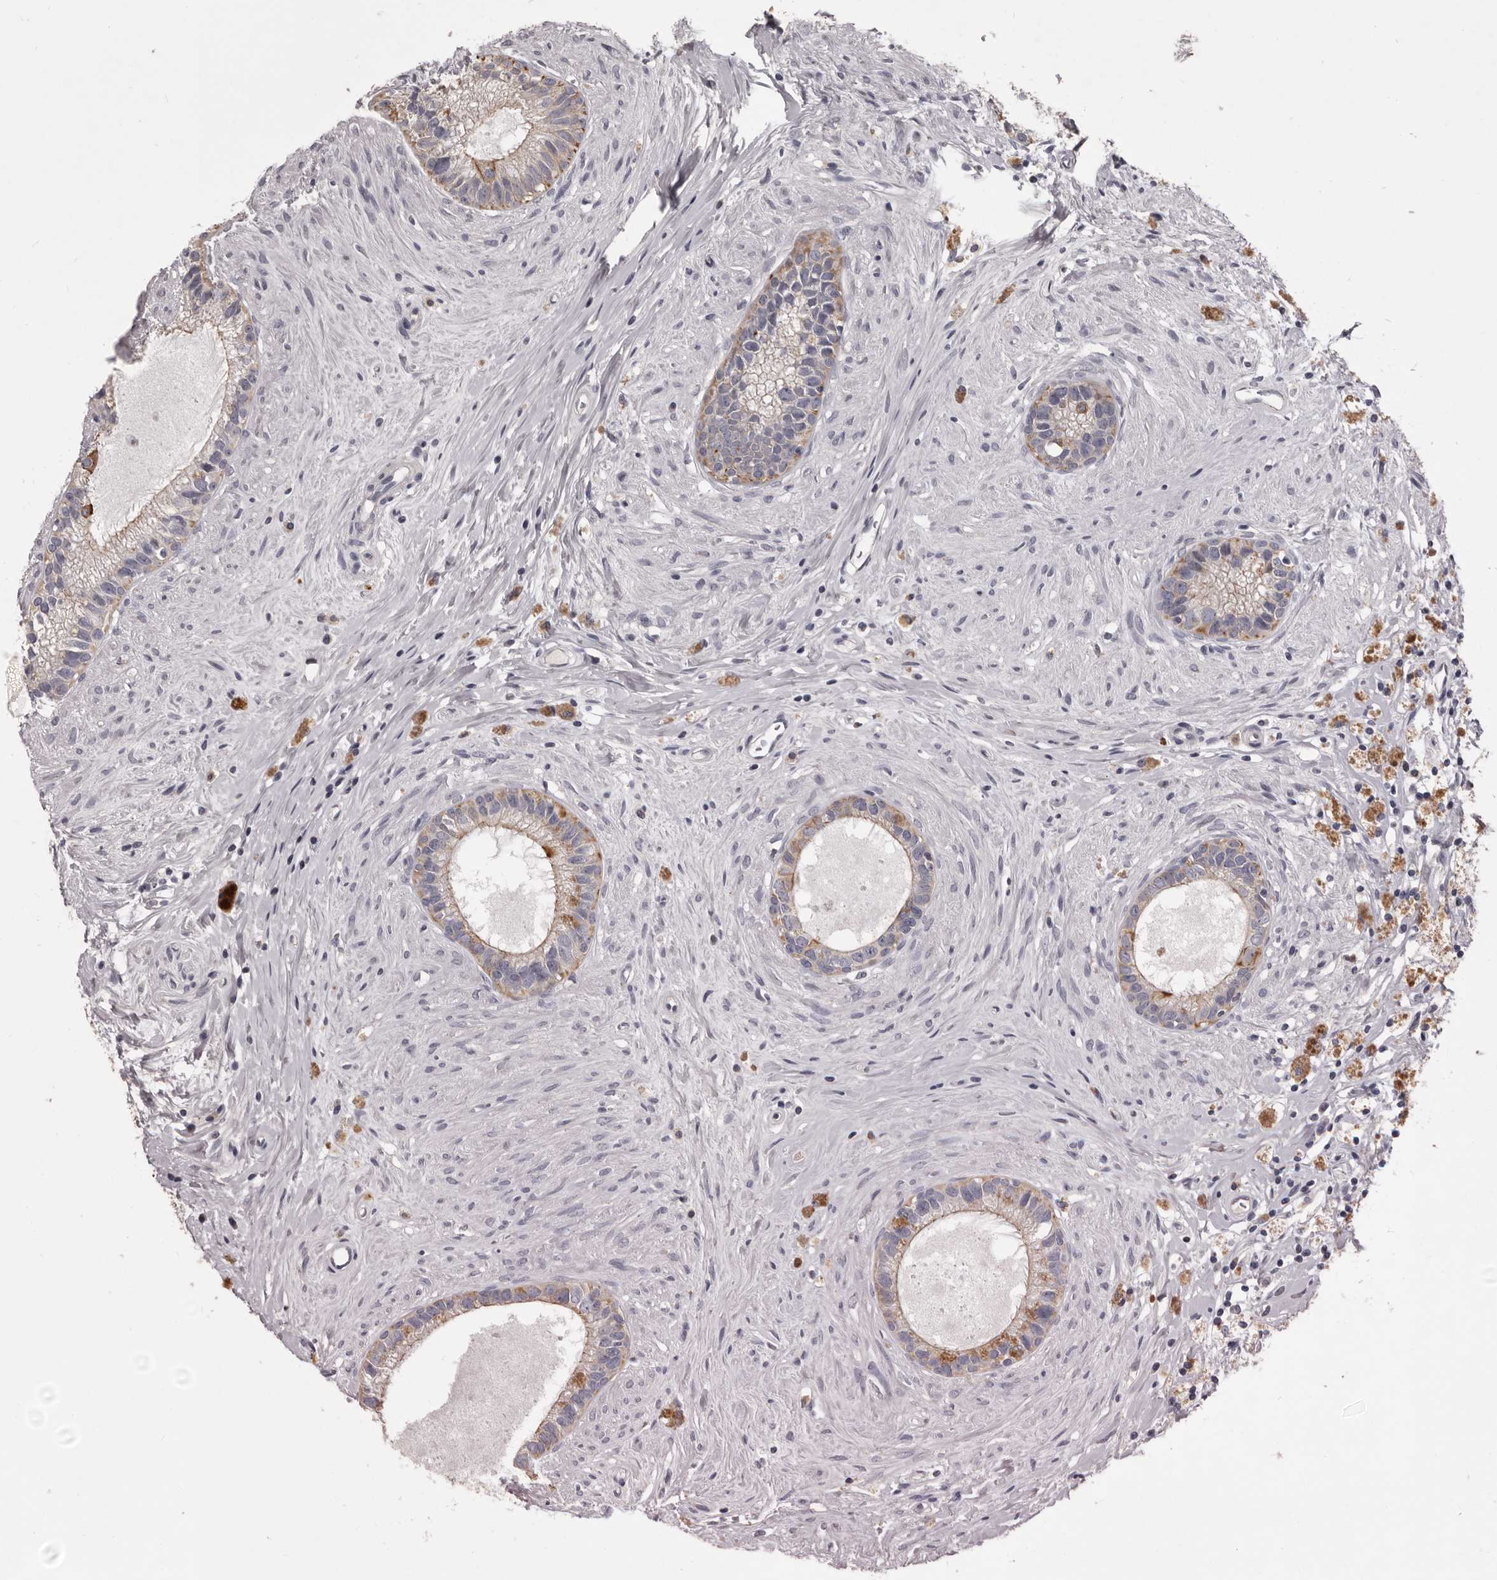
{"staining": {"intensity": "moderate", "quantity": "25%-75%", "location": "cytoplasmic/membranous"}, "tissue": "epididymis", "cell_type": "Glandular cells", "image_type": "normal", "snomed": [{"axis": "morphology", "description": "Normal tissue, NOS"}, {"axis": "topography", "description": "Epididymis"}], "caption": "DAB immunohistochemical staining of normal human epididymis exhibits moderate cytoplasmic/membranous protein positivity in approximately 25%-75% of glandular cells.", "gene": "LPAR6", "patient": {"sex": "male", "age": 80}}